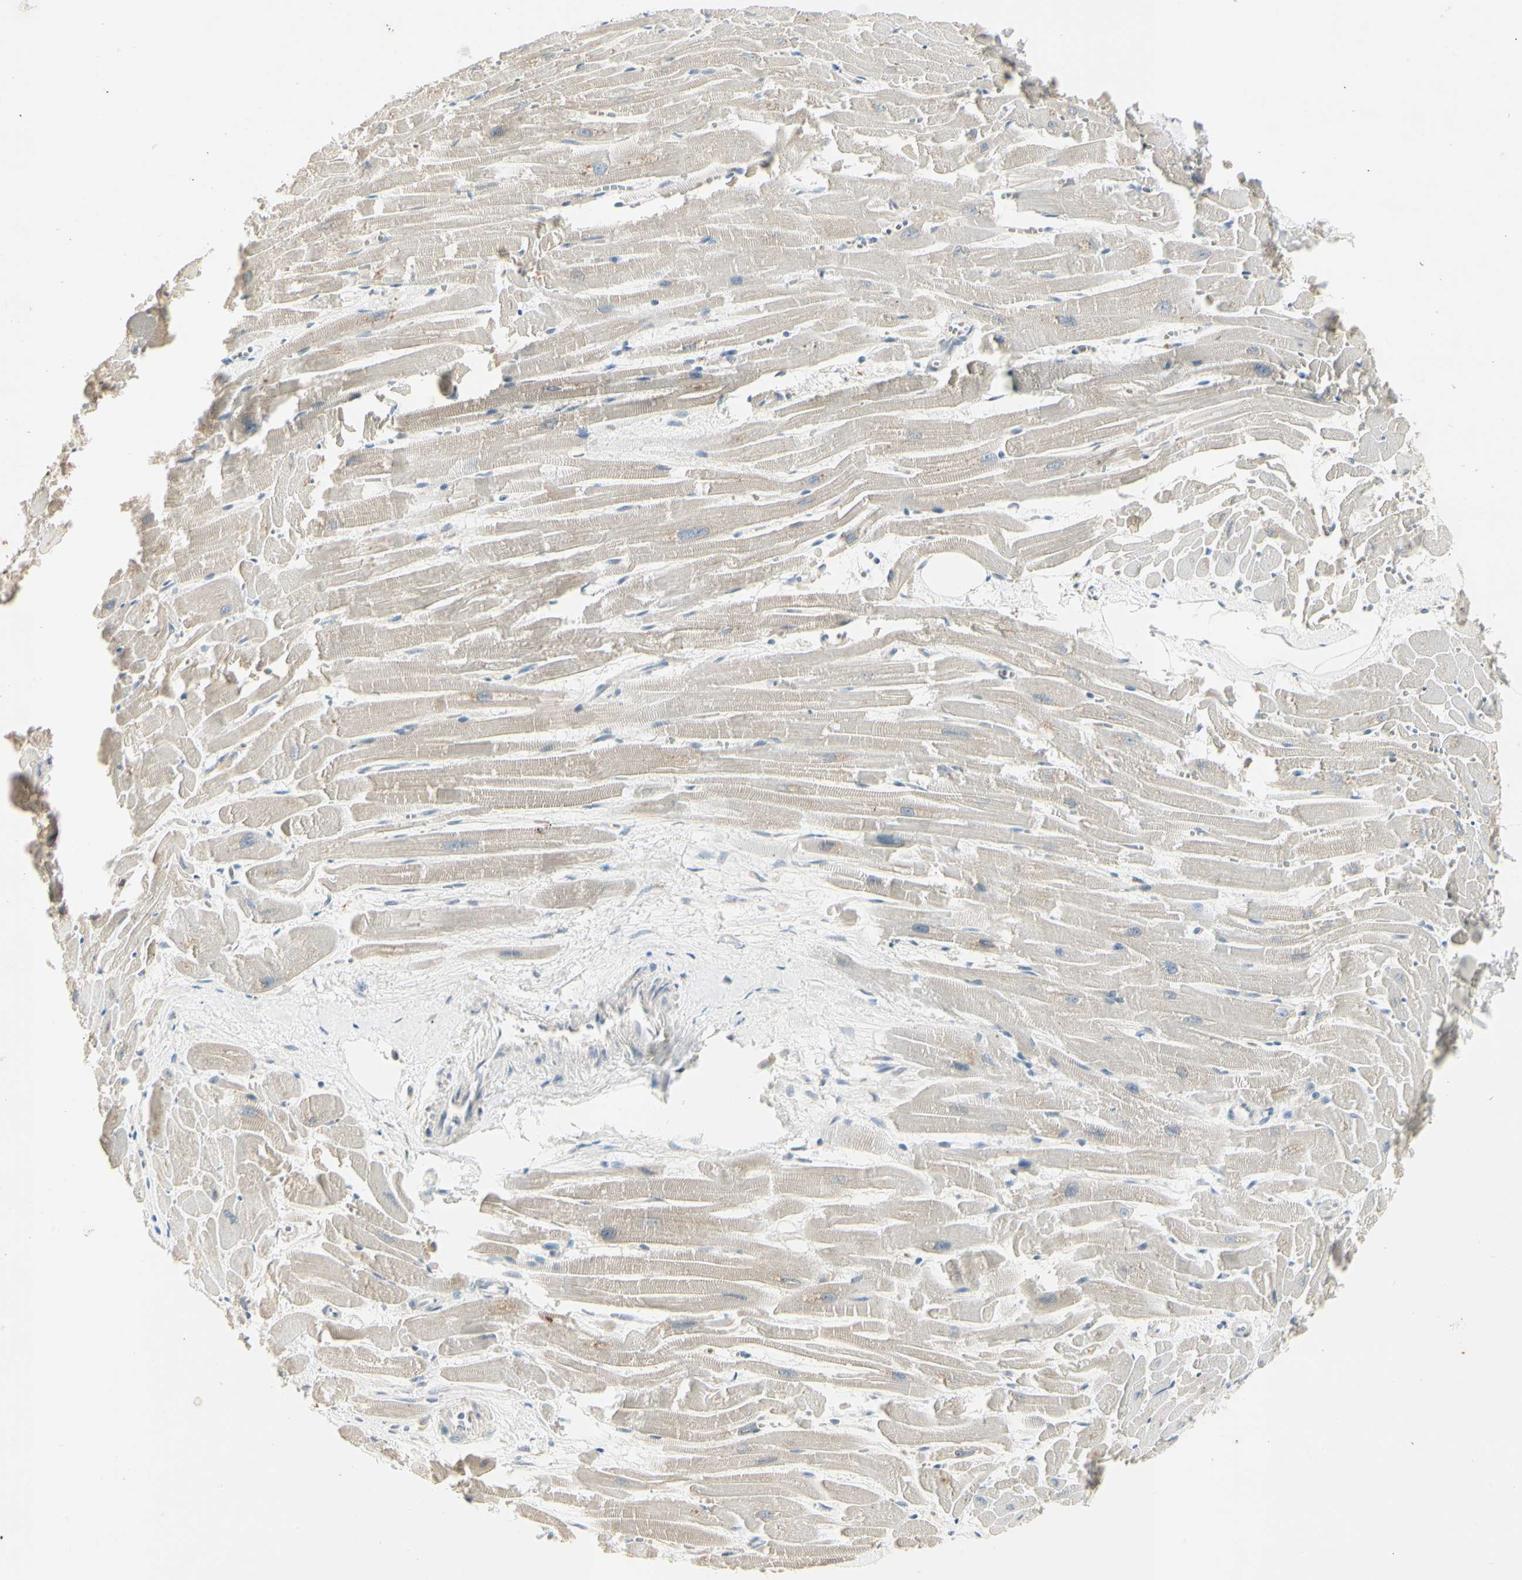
{"staining": {"intensity": "weak", "quantity": "<25%", "location": "cytoplasmic/membranous"}, "tissue": "heart muscle", "cell_type": "Cardiomyocytes", "image_type": "normal", "snomed": [{"axis": "morphology", "description": "Normal tissue, NOS"}, {"axis": "topography", "description": "Heart"}], "caption": "High magnification brightfield microscopy of normal heart muscle stained with DAB (3,3'-diaminobenzidine) (brown) and counterstained with hematoxylin (blue): cardiomyocytes show no significant staining.", "gene": "SKIL", "patient": {"sex": "female", "age": 19}}